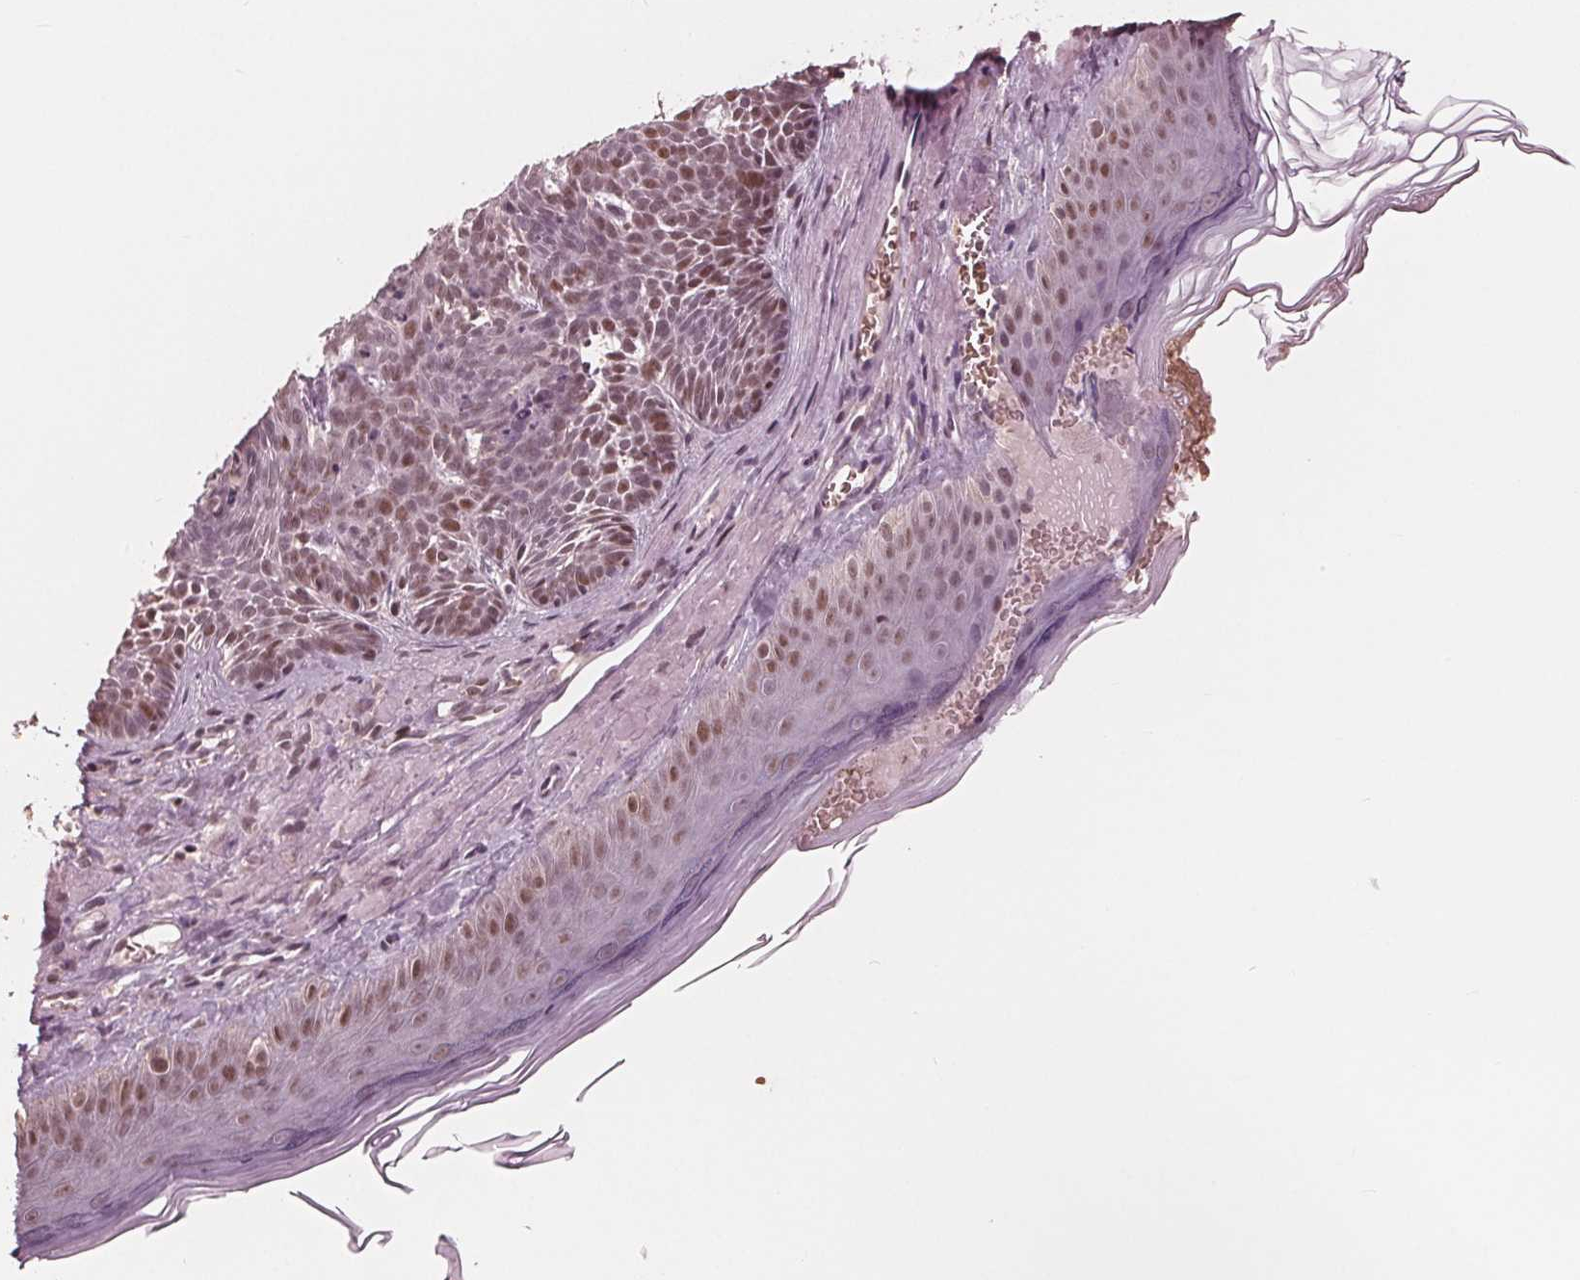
{"staining": {"intensity": "moderate", "quantity": ">75%", "location": "nuclear"}, "tissue": "skin cancer", "cell_type": "Tumor cells", "image_type": "cancer", "snomed": [{"axis": "morphology", "description": "Basal cell carcinoma"}, {"axis": "topography", "description": "Skin"}], "caption": "Tumor cells show moderate nuclear staining in about >75% of cells in skin basal cell carcinoma.", "gene": "HIRIP3", "patient": {"sex": "male", "age": 81}}